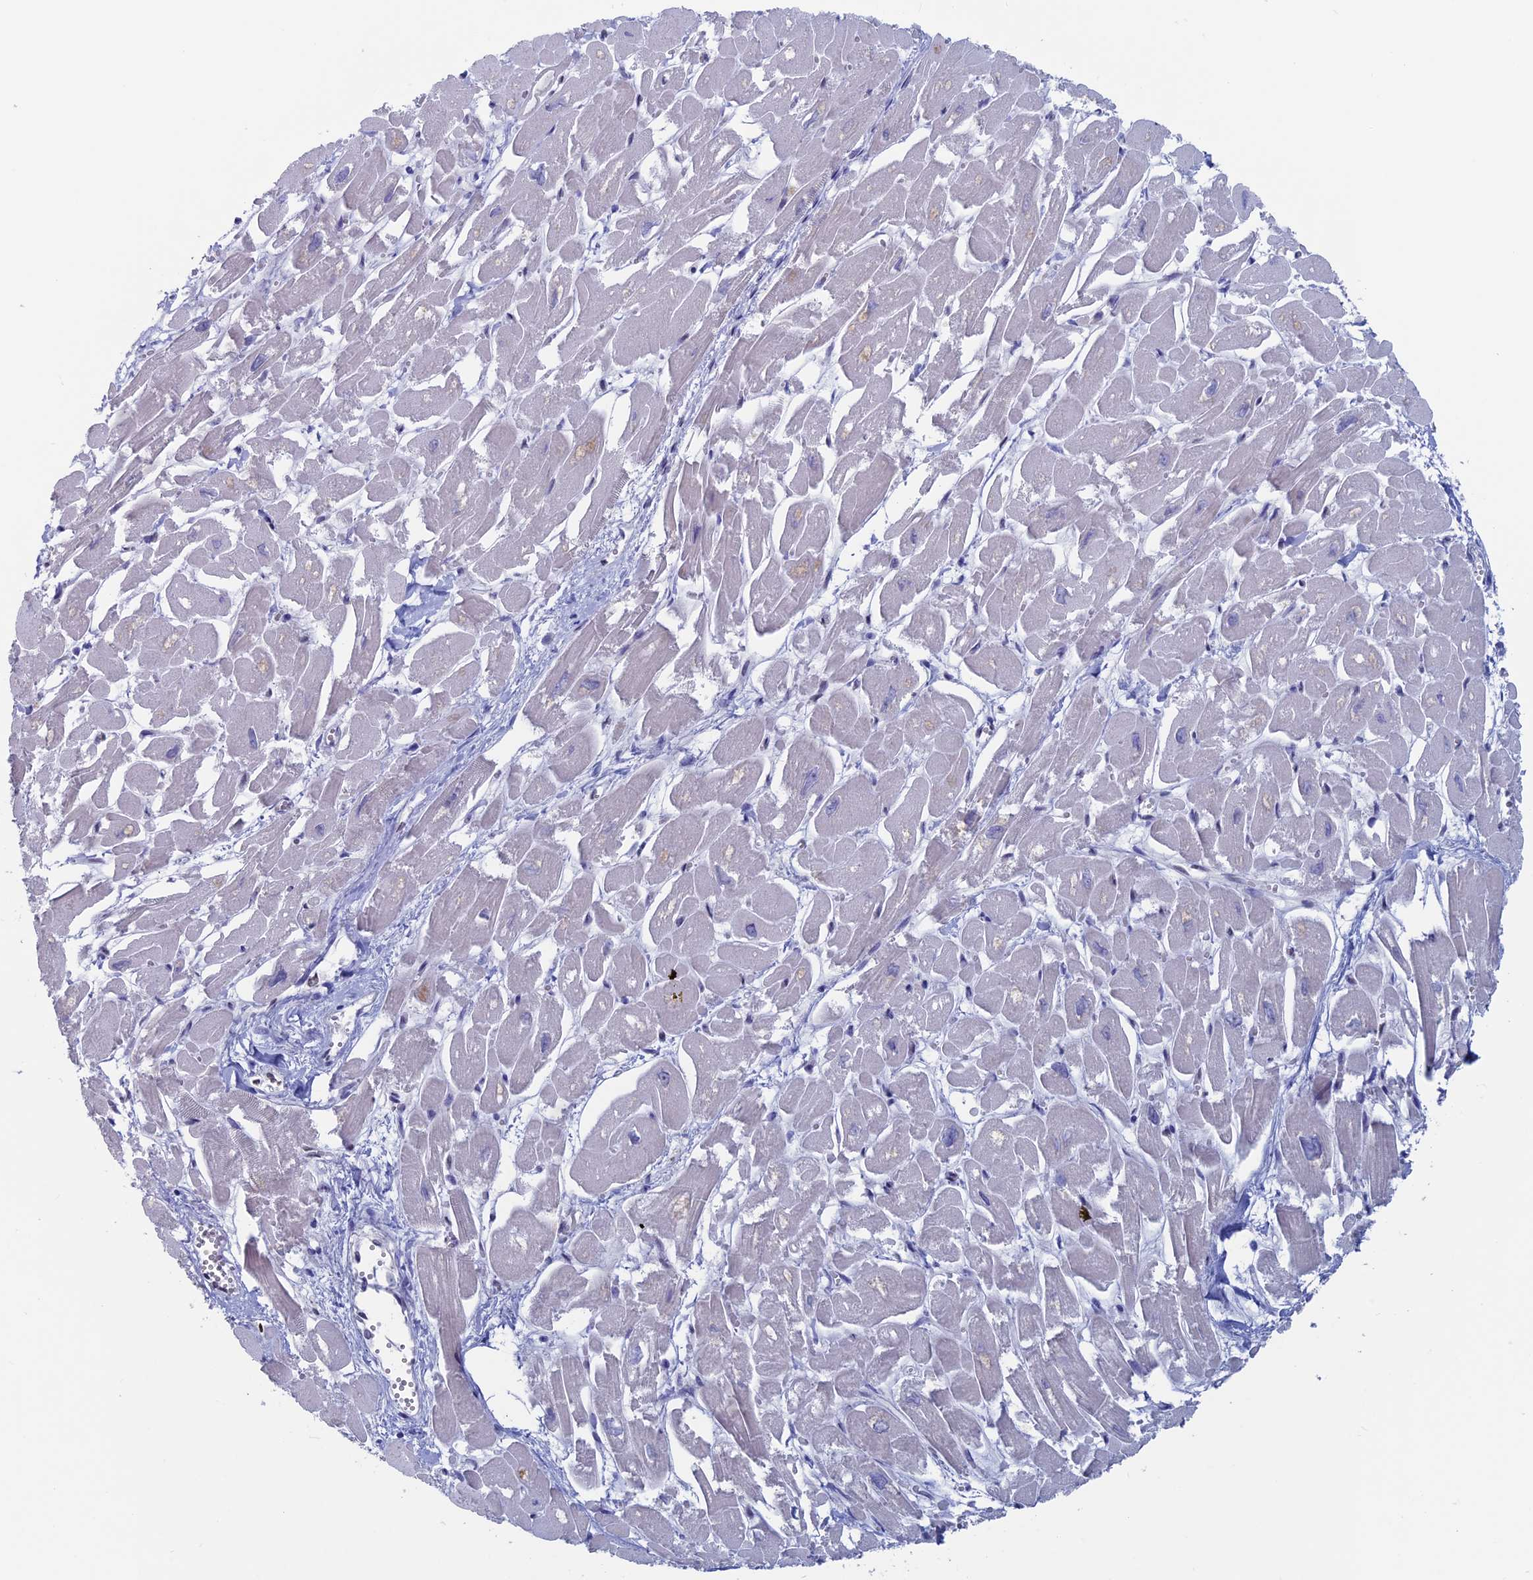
{"staining": {"intensity": "weak", "quantity": "<25%", "location": "cytoplasmic/membranous"}, "tissue": "heart muscle", "cell_type": "Cardiomyocytes", "image_type": "normal", "snomed": [{"axis": "morphology", "description": "Normal tissue, NOS"}, {"axis": "topography", "description": "Heart"}], "caption": "DAB immunohistochemical staining of unremarkable human heart muscle reveals no significant expression in cardiomyocytes. (Immunohistochemistry (ihc), brightfield microscopy, high magnification).", "gene": "NOL4L", "patient": {"sex": "male", "age": 54}}